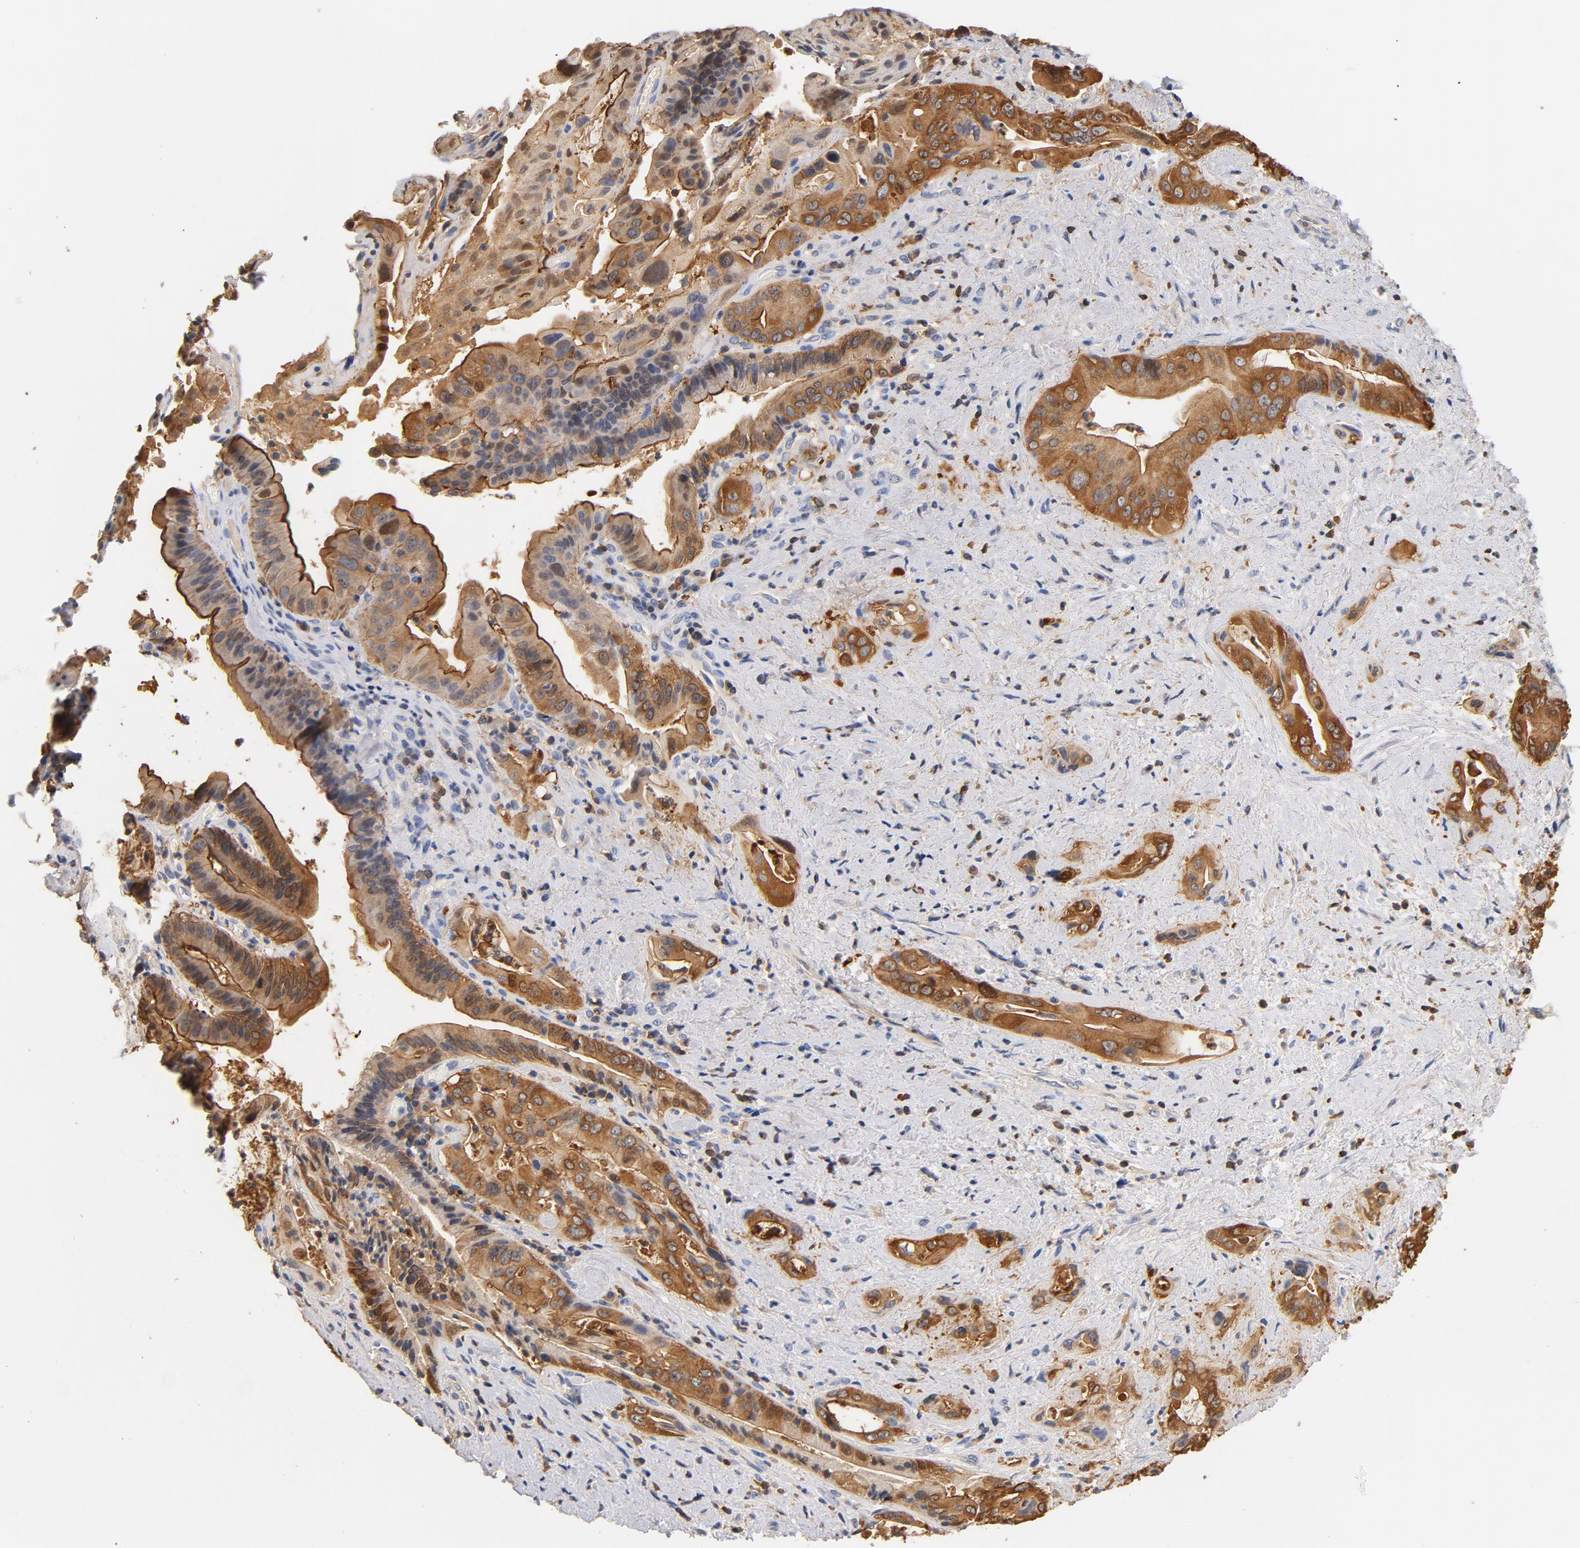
{"staining": {"intensity": "strong", "quantity": ">75%", "location": "cytoplasmic/membranous"}, "tissue": "pancreatic cancer", "cell_type": "Tumor cells", "image_type": "cancer", "snomed": [{"axis": "morphology", "description": "Adenocarcinoma, NOS"}, {"axis": "topography", "description": "Pancreas"}], "caption": "Protein expression analysis of human pancreatic cancer reveals strong cytoplasmic/membranous staining in about >75% of tumor cells.", "gene": "EZR", "patient": {"sex": "male", "age": 77}}